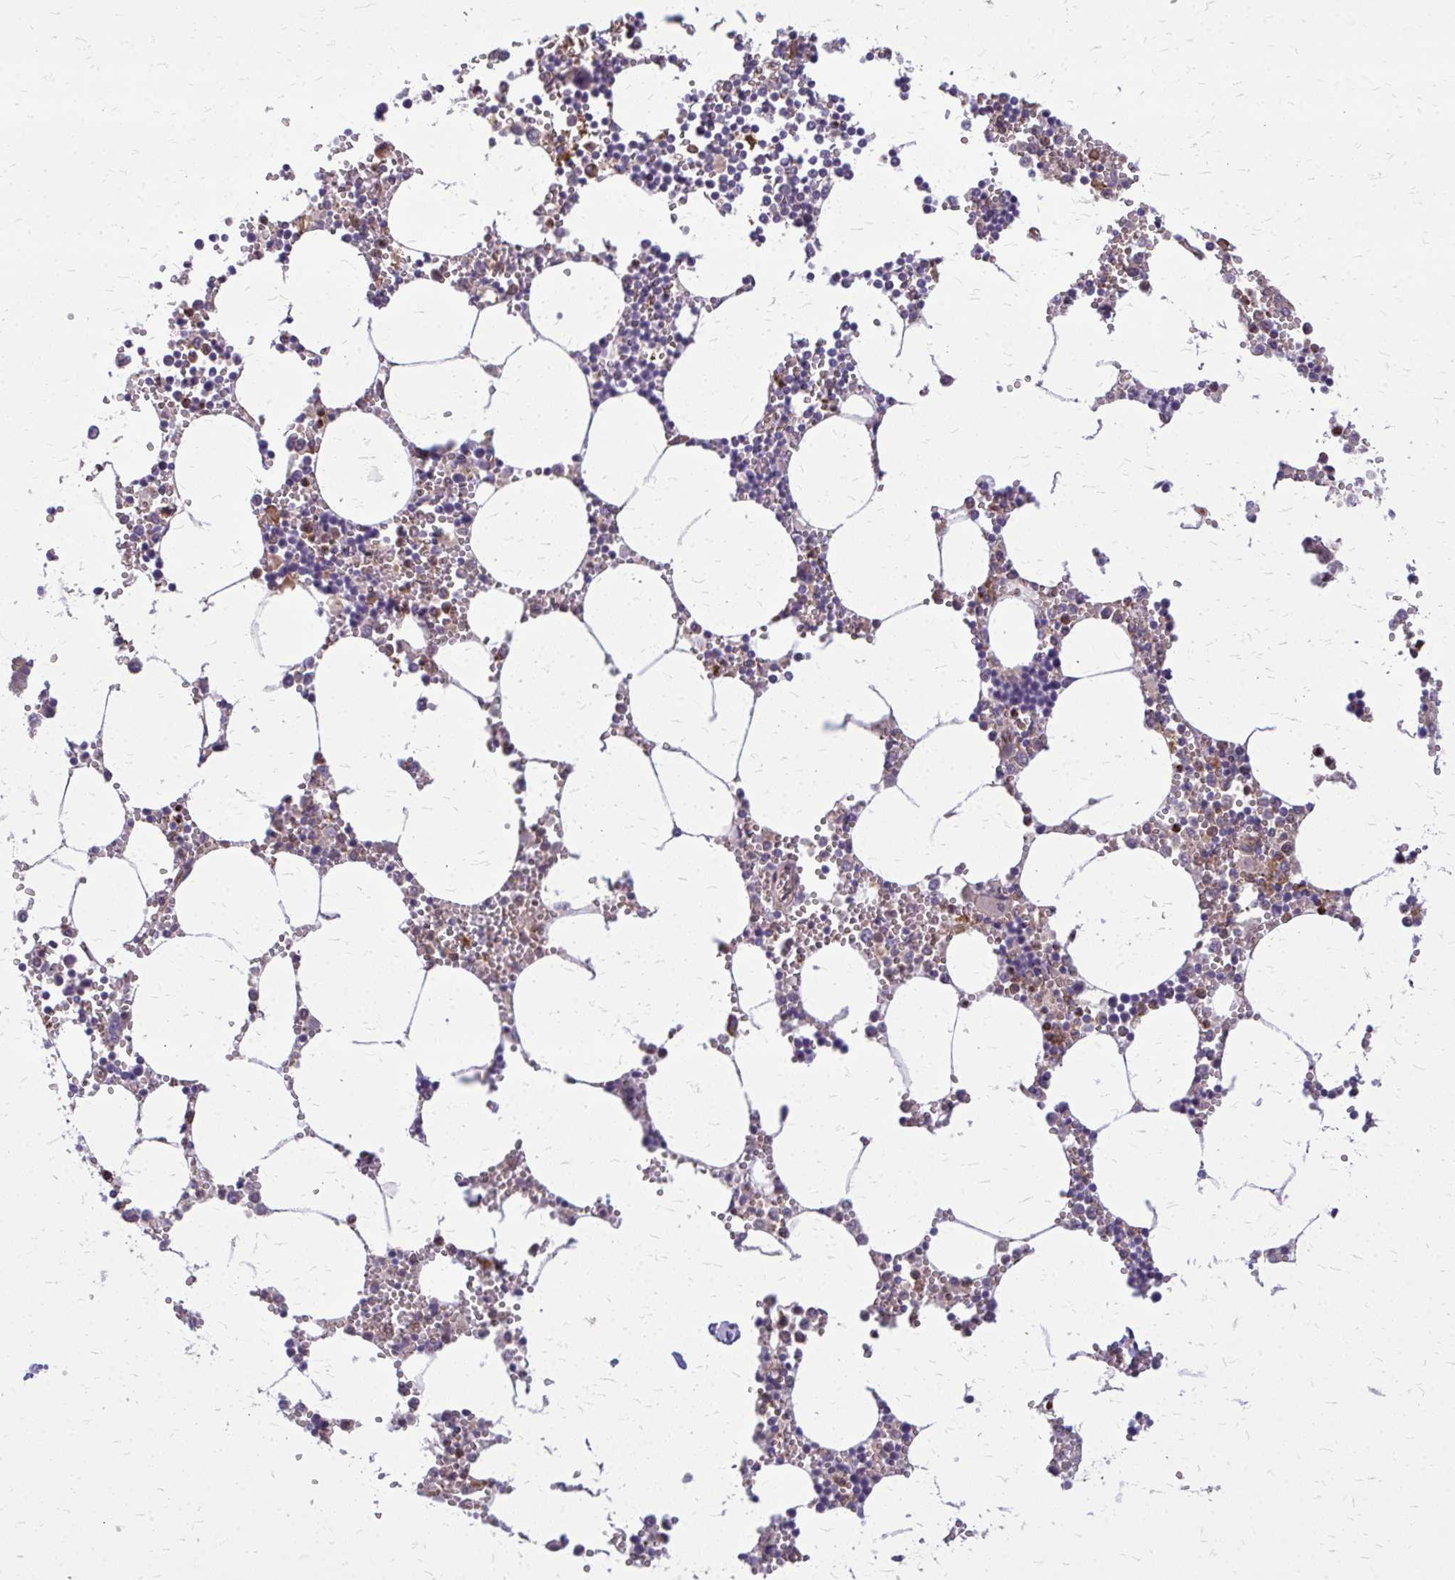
{"staining": {"intensity": "moderate", "quantity": "<25%", "location": "cytoplasmic/membranous"}, "tissue": "bone marrow", "cell_type": "Hematopoietic cells", "image_type": "normal", "snomed": [{"axis": "morphology", "description": "Normal tissue, NOS"}, {"axis": "topography", "description": "Bone marrow"}], "caption": "The photomicrograph exhibits staining of normal bone marrow, revealing moderate cytoplasmic/membranous protein positivity (brown color) within hematopoietic cells. Nuclei are stained in blue.", "gene": "OXNAD1", "patient": {"sex": "male", "age": 54}}